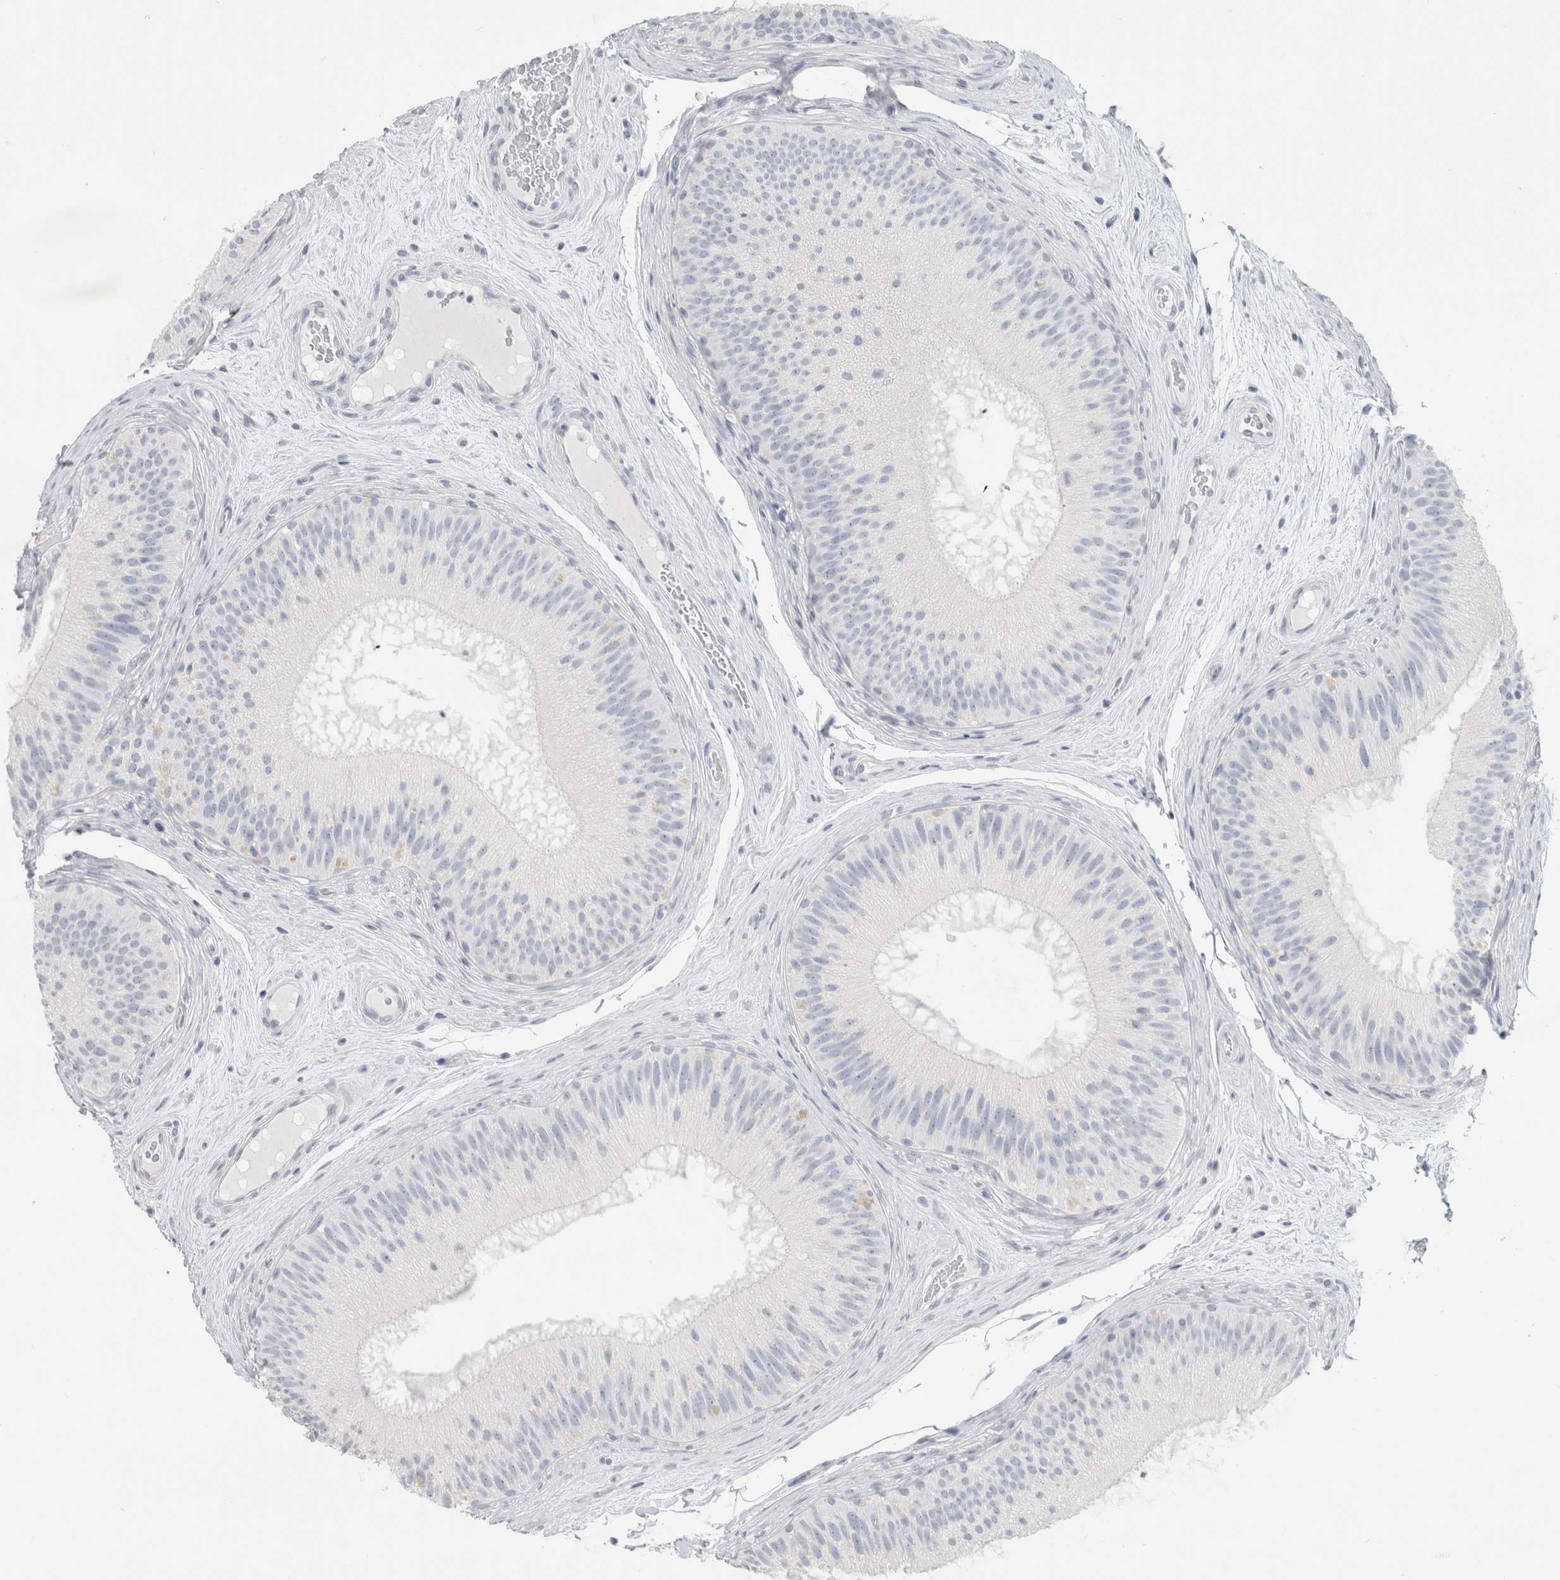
{"staining": {"intensity": "negative", "quantity": "none", "location": "none"}, "tissue": "epididymis", "cell_type": "Glandular cells", "image_type": "normal", "snomed": [{"axis": "morphology", "description": "Normal tissue, NOS"}, {"axis": "topography", "description": "Epididymis"}], "caption": "Glandular cells show no significant expression in benign epididymis. (Immunohistochemistry, brightfield microscopy, high magnification).", "gene": "SLC6A1", "patient": {"sex": "male", "age": 45}}